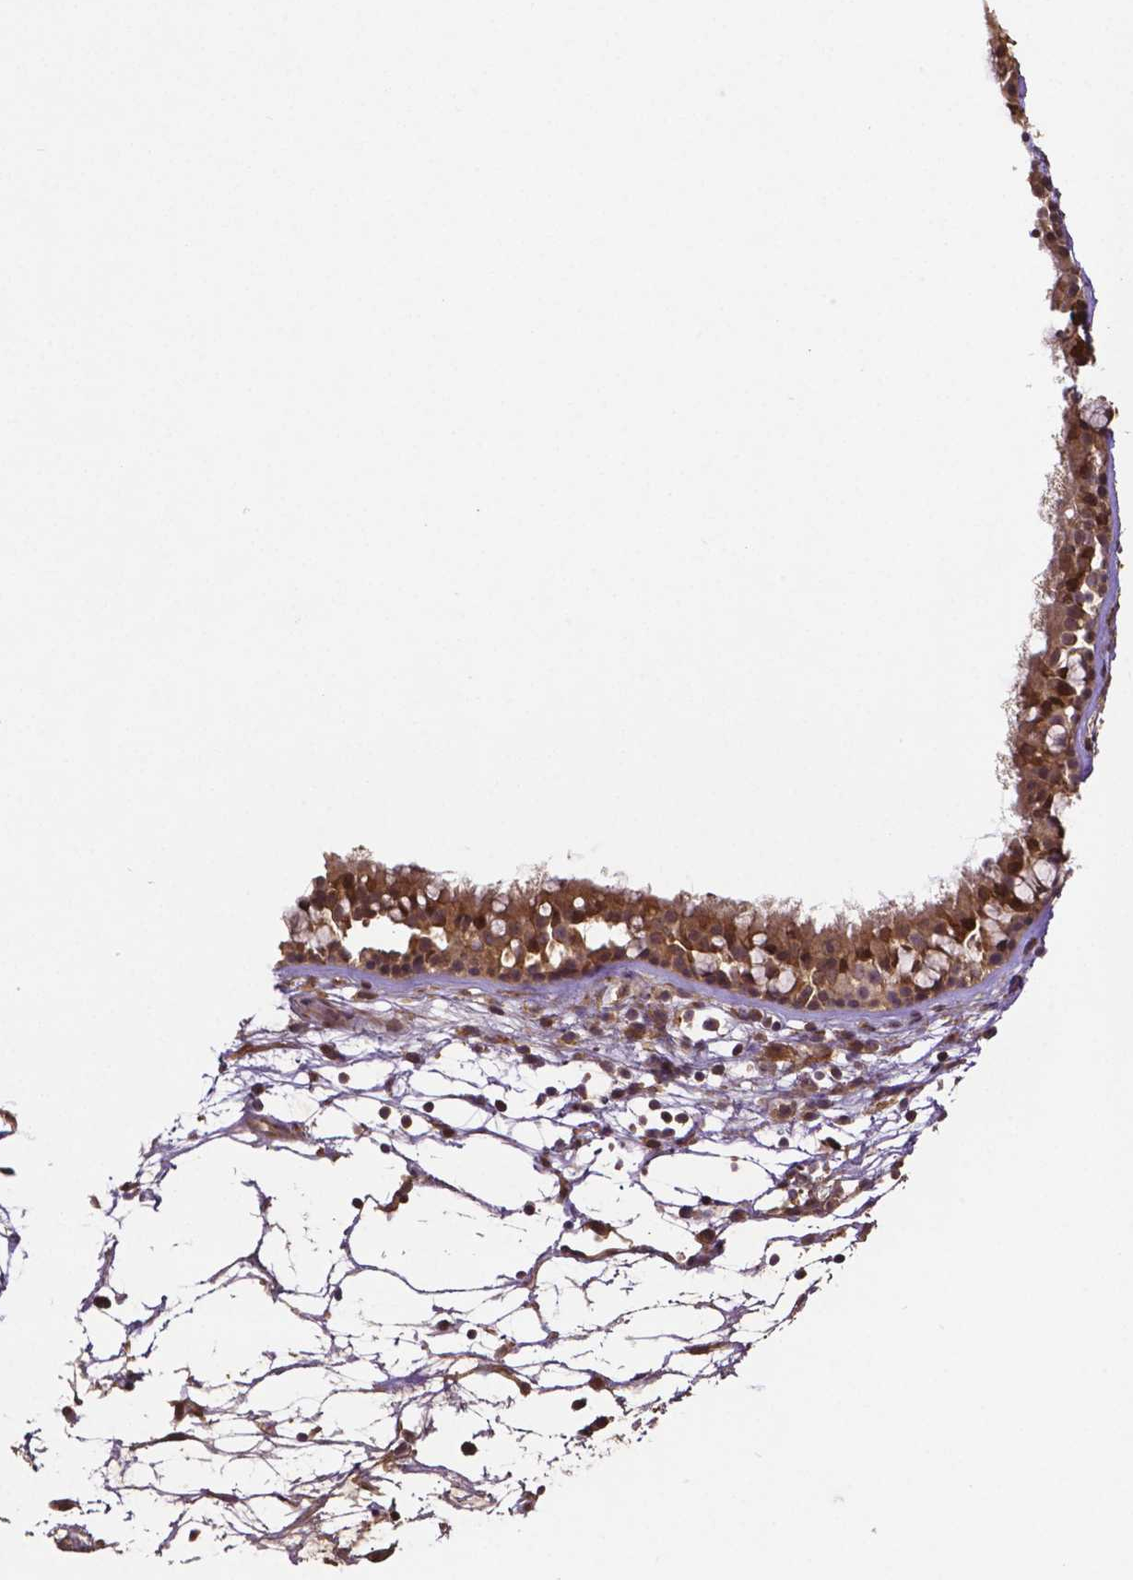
{"staining": {"intensity": "moderate", "quantity": ">75%", "location": "cytoplasmic/membranous,nuclear"}, "tissue": "nasopharynx", "cell_type": "Respiratory epithelial cells", "image_type": "normal", "snomed": [{"axis": "morphology", "description": "Normal tissue, NOS"}, {"axis": "topography", "description": "Nasopharynx"}], "caption": "DAB immunohistochemical staining of normal human nasopharynx exhibits moderate cytoplasmic/membranous,nuclear protein staining in about >75% of respiratory epithelial cells.", "gene": "RNF123", "patient": {"sex": "male", "age": 68}}